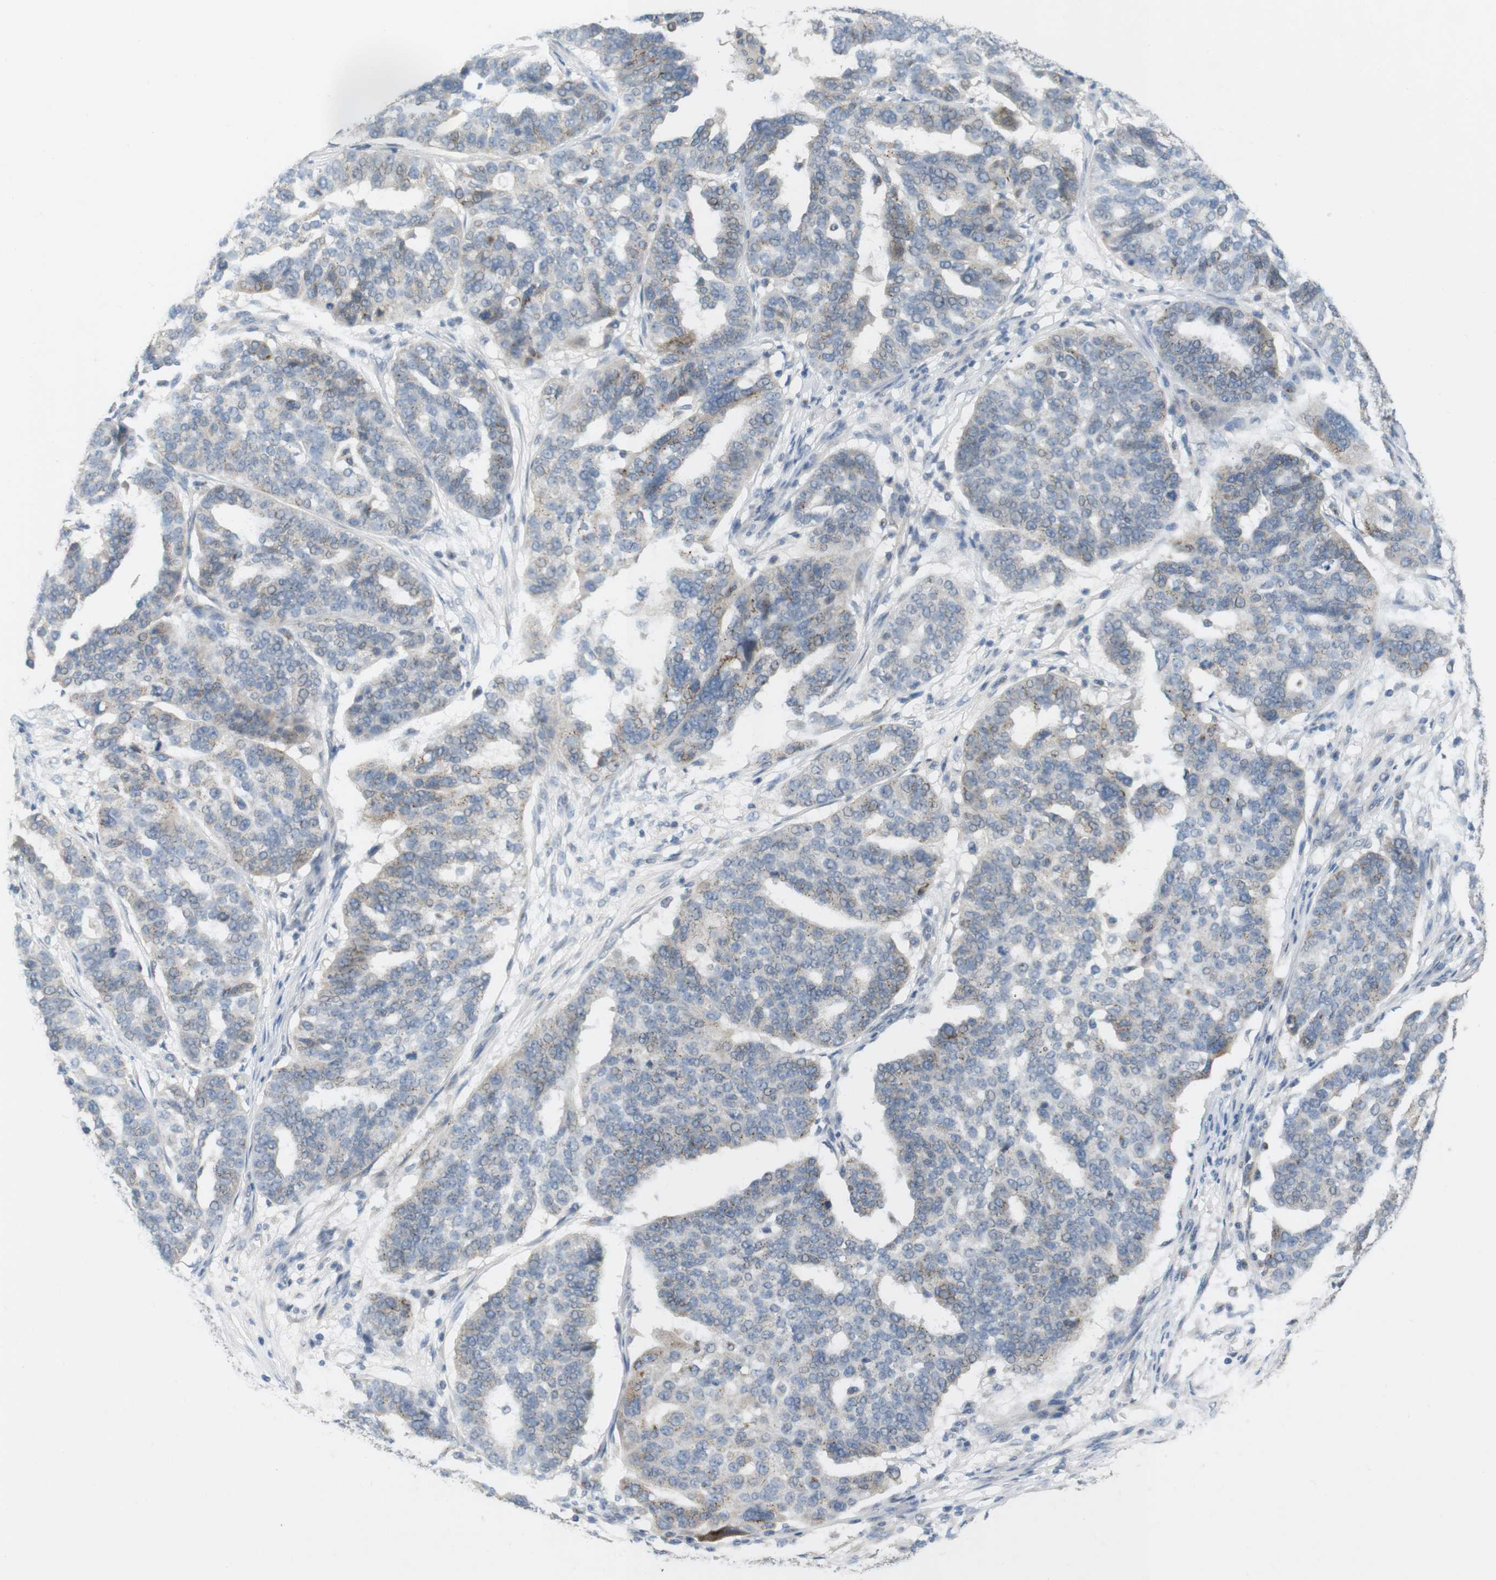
{"staining": {"intensity": "weak", "quantity": ">75%", "location": "cytoplasmic/membranous"}, "tissue": "ovarian cancer", "cell_type": "Tumor cells", "image_type": "cancer", "snomed": [{"axis": "morphology", "description": "Cystadenocarcinoma, serous, NOS"}, {"axis": "topography", "description": "Ovary"}], "caption": "Human ovarian cancer (serous cystadenocarcinoma) stained with a protein marker reveals weak staining in tumor cells.", "gene": "YIPF3", "patient": {"sex": "female", "age": 59}}